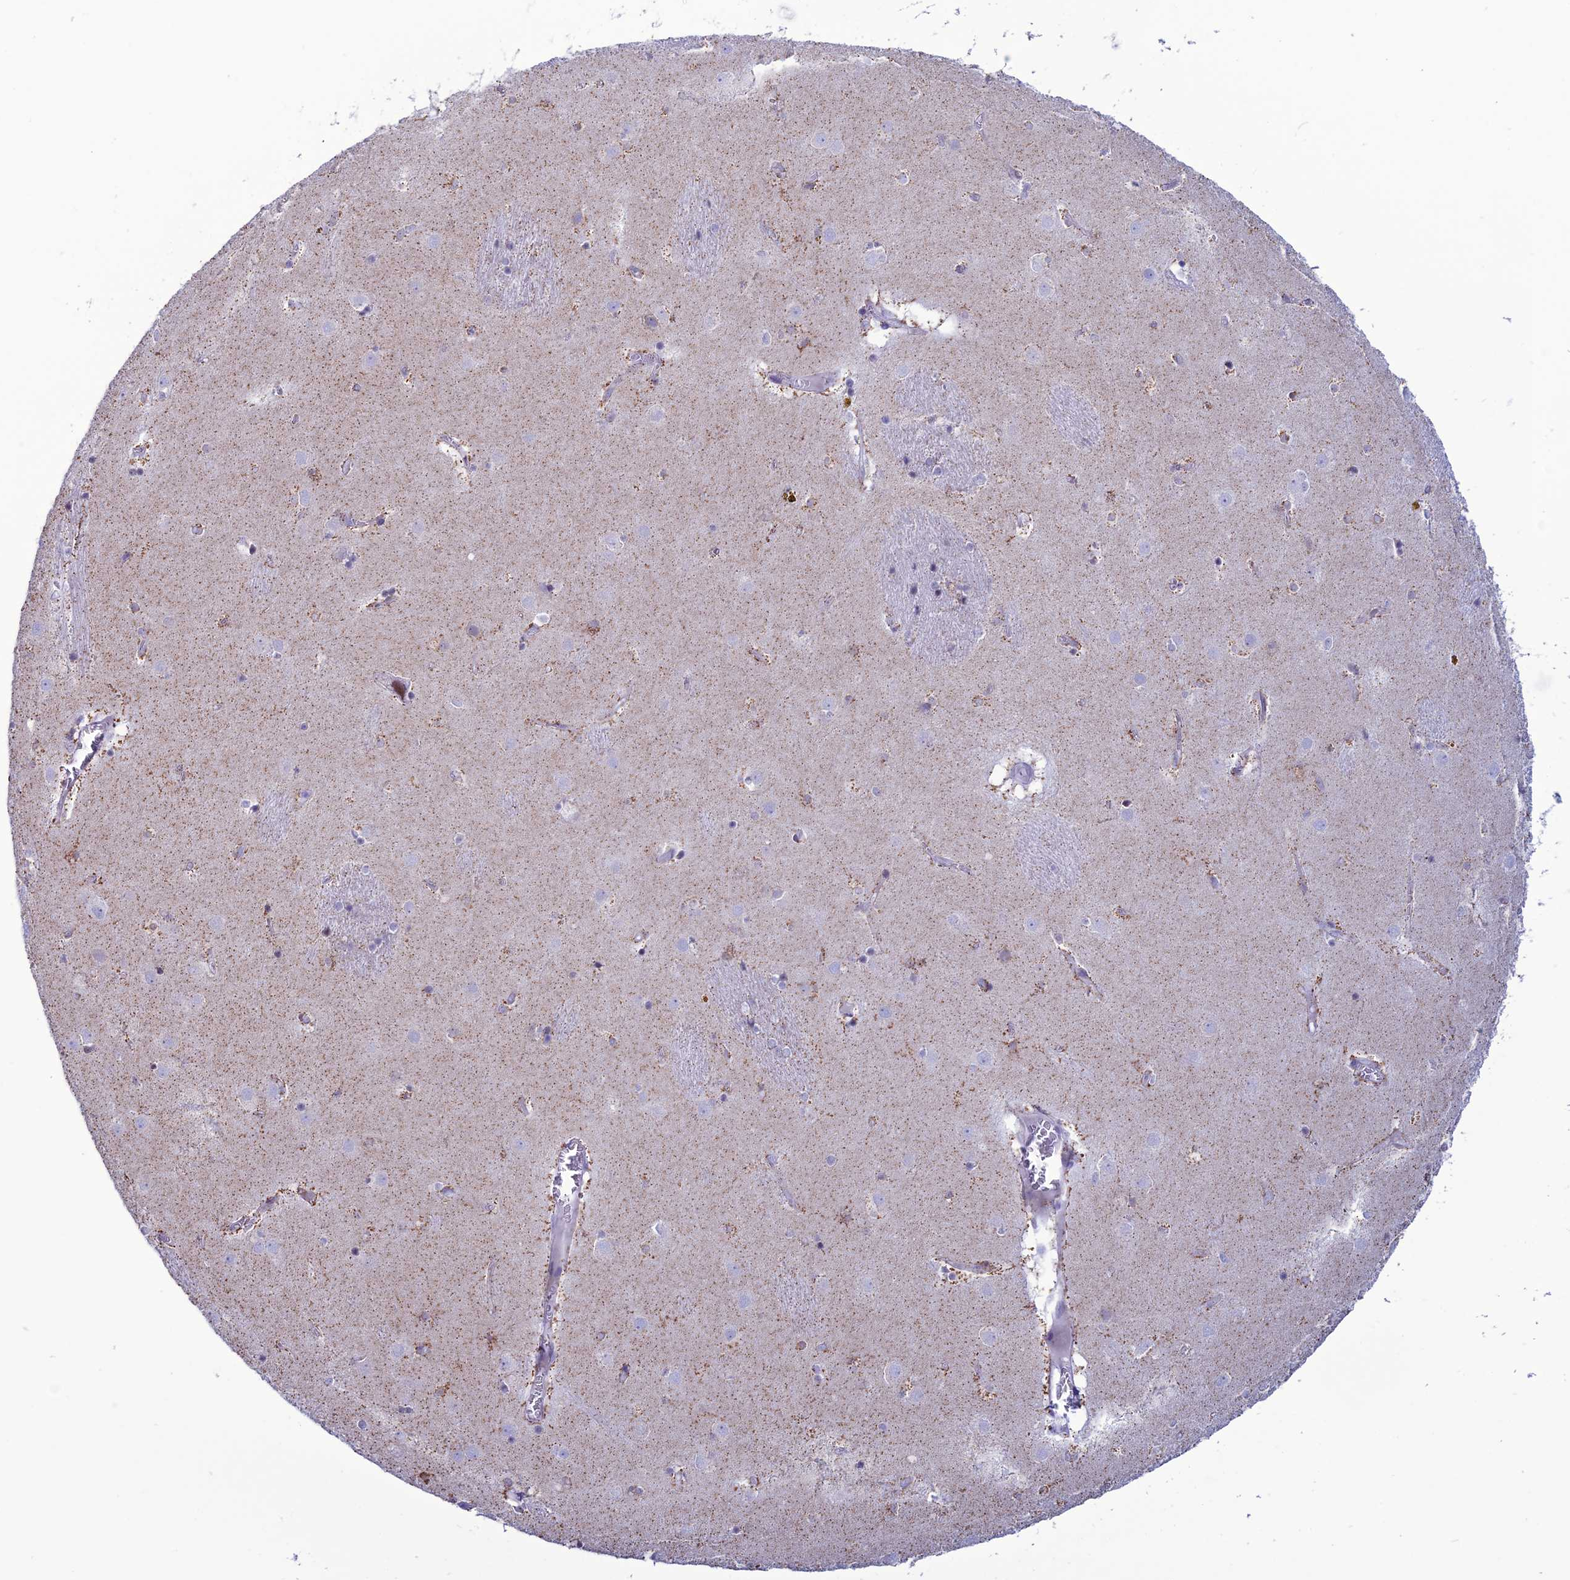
{"staining": {"intensity": "negative", "quantity": "none", "location": "none"}, "tissue": "caudate", "cell_type": "Glial cells", "image_type": "normal", "snomed": [{"axis": "morphology", "description": "Normal tissue, NOS"}, {"axis": "topography", "description": "Lateral ventricle wall"}], "caption": "Immunohistochemical staining of benign human caudate exhibits no significant positivity in glial cells.", "gene": "CFAP210", "patient": {"sex": "male", "age": 70}}